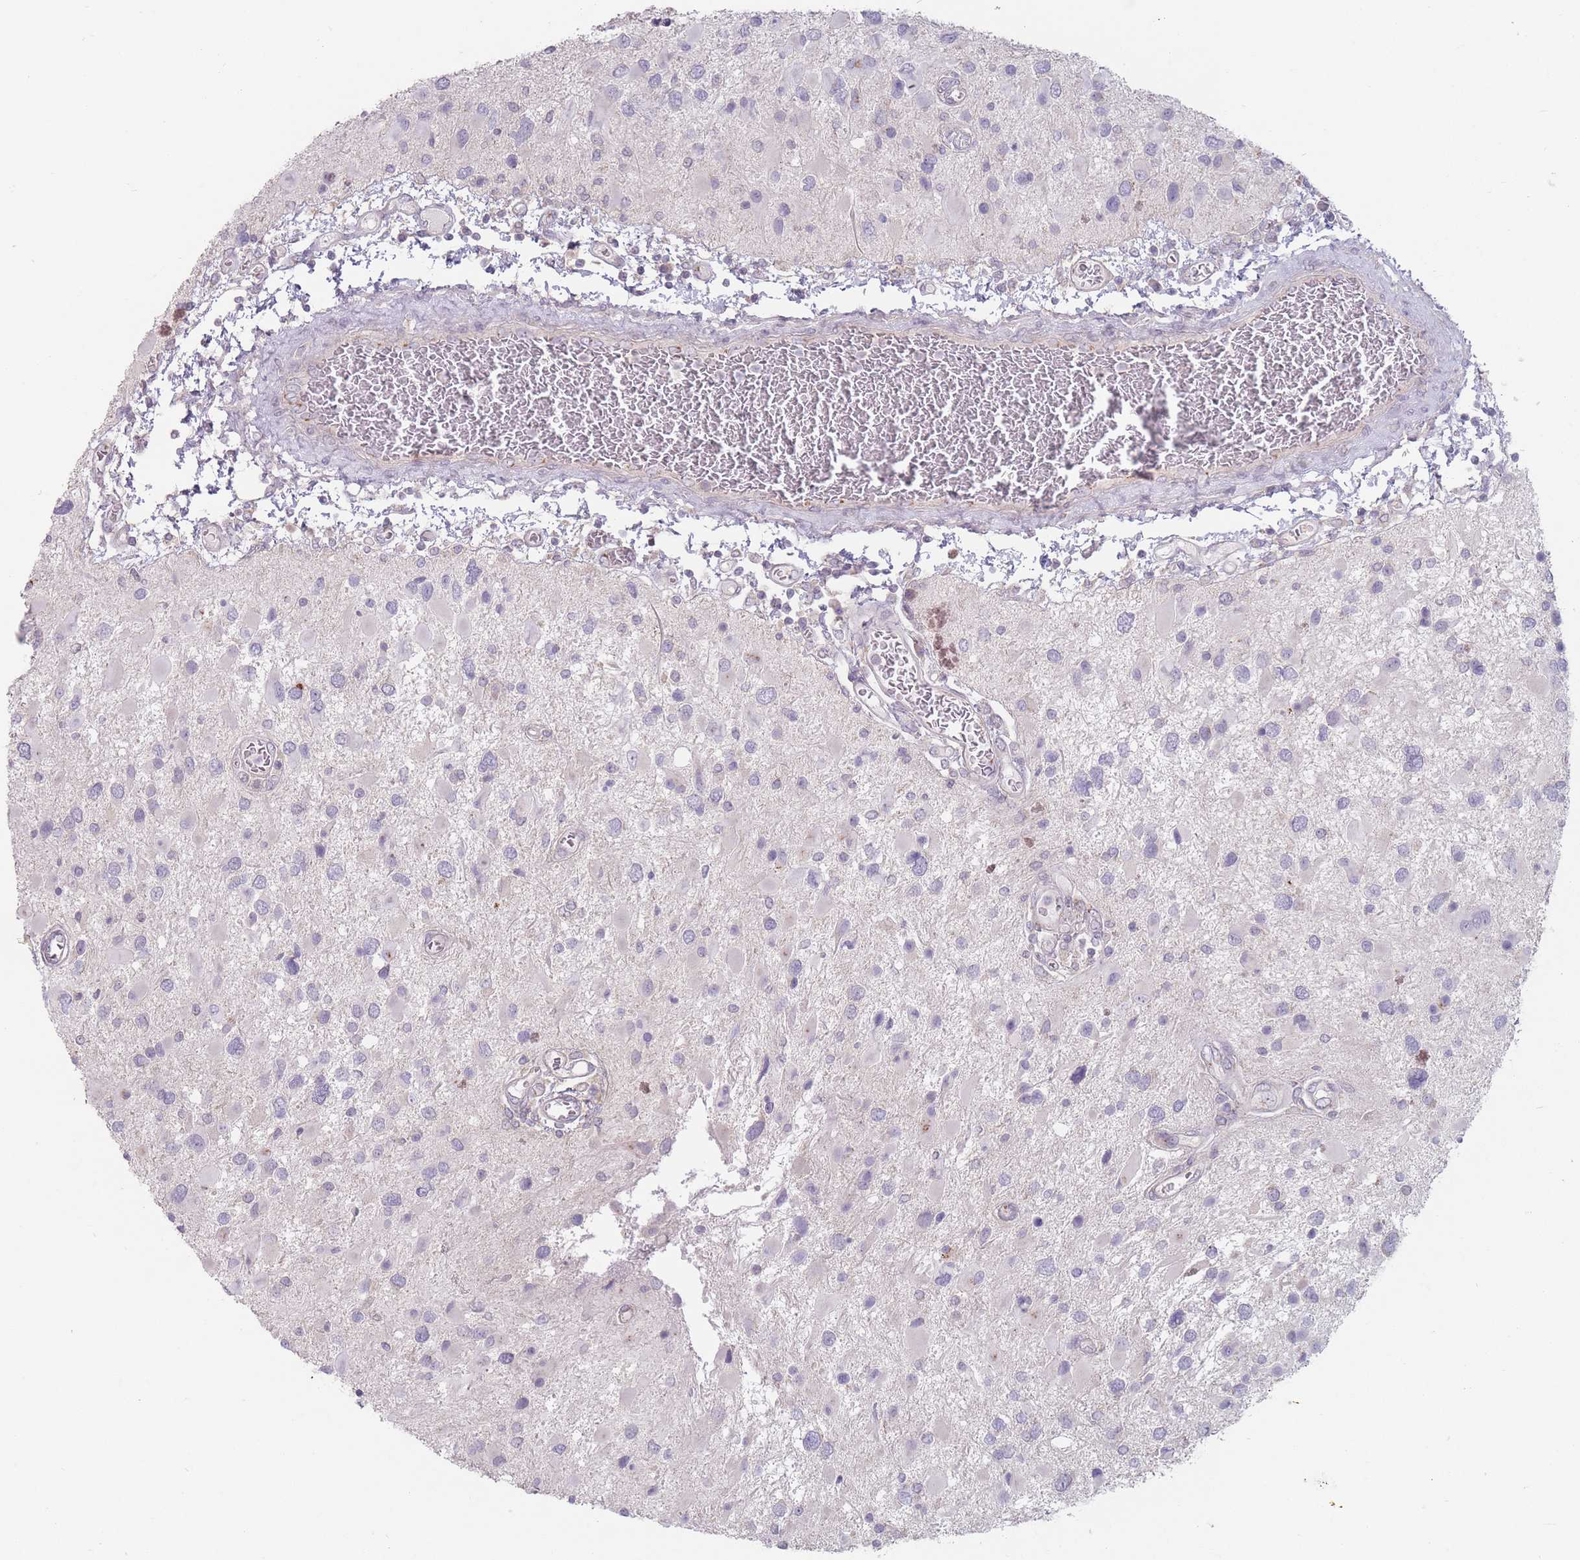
{"staining": {"intensity": "negative", "quantity": "none", "location": "none"}, "tissue": "glioma", "cell_type": "Tumor cells", "image_type": "cancer", "snomed": [{"axis": "morphology", "description": "Glioma, malignant, High grade"}, {"axis": "topography", "description": "Brain"}], "caption": "A histopathology image of malignant high-grade glioma stained for a protein reveals no brown staining in tumor cells.", "gene": "AKAIN1", "patient": {"sex": "male", "age": 53}}